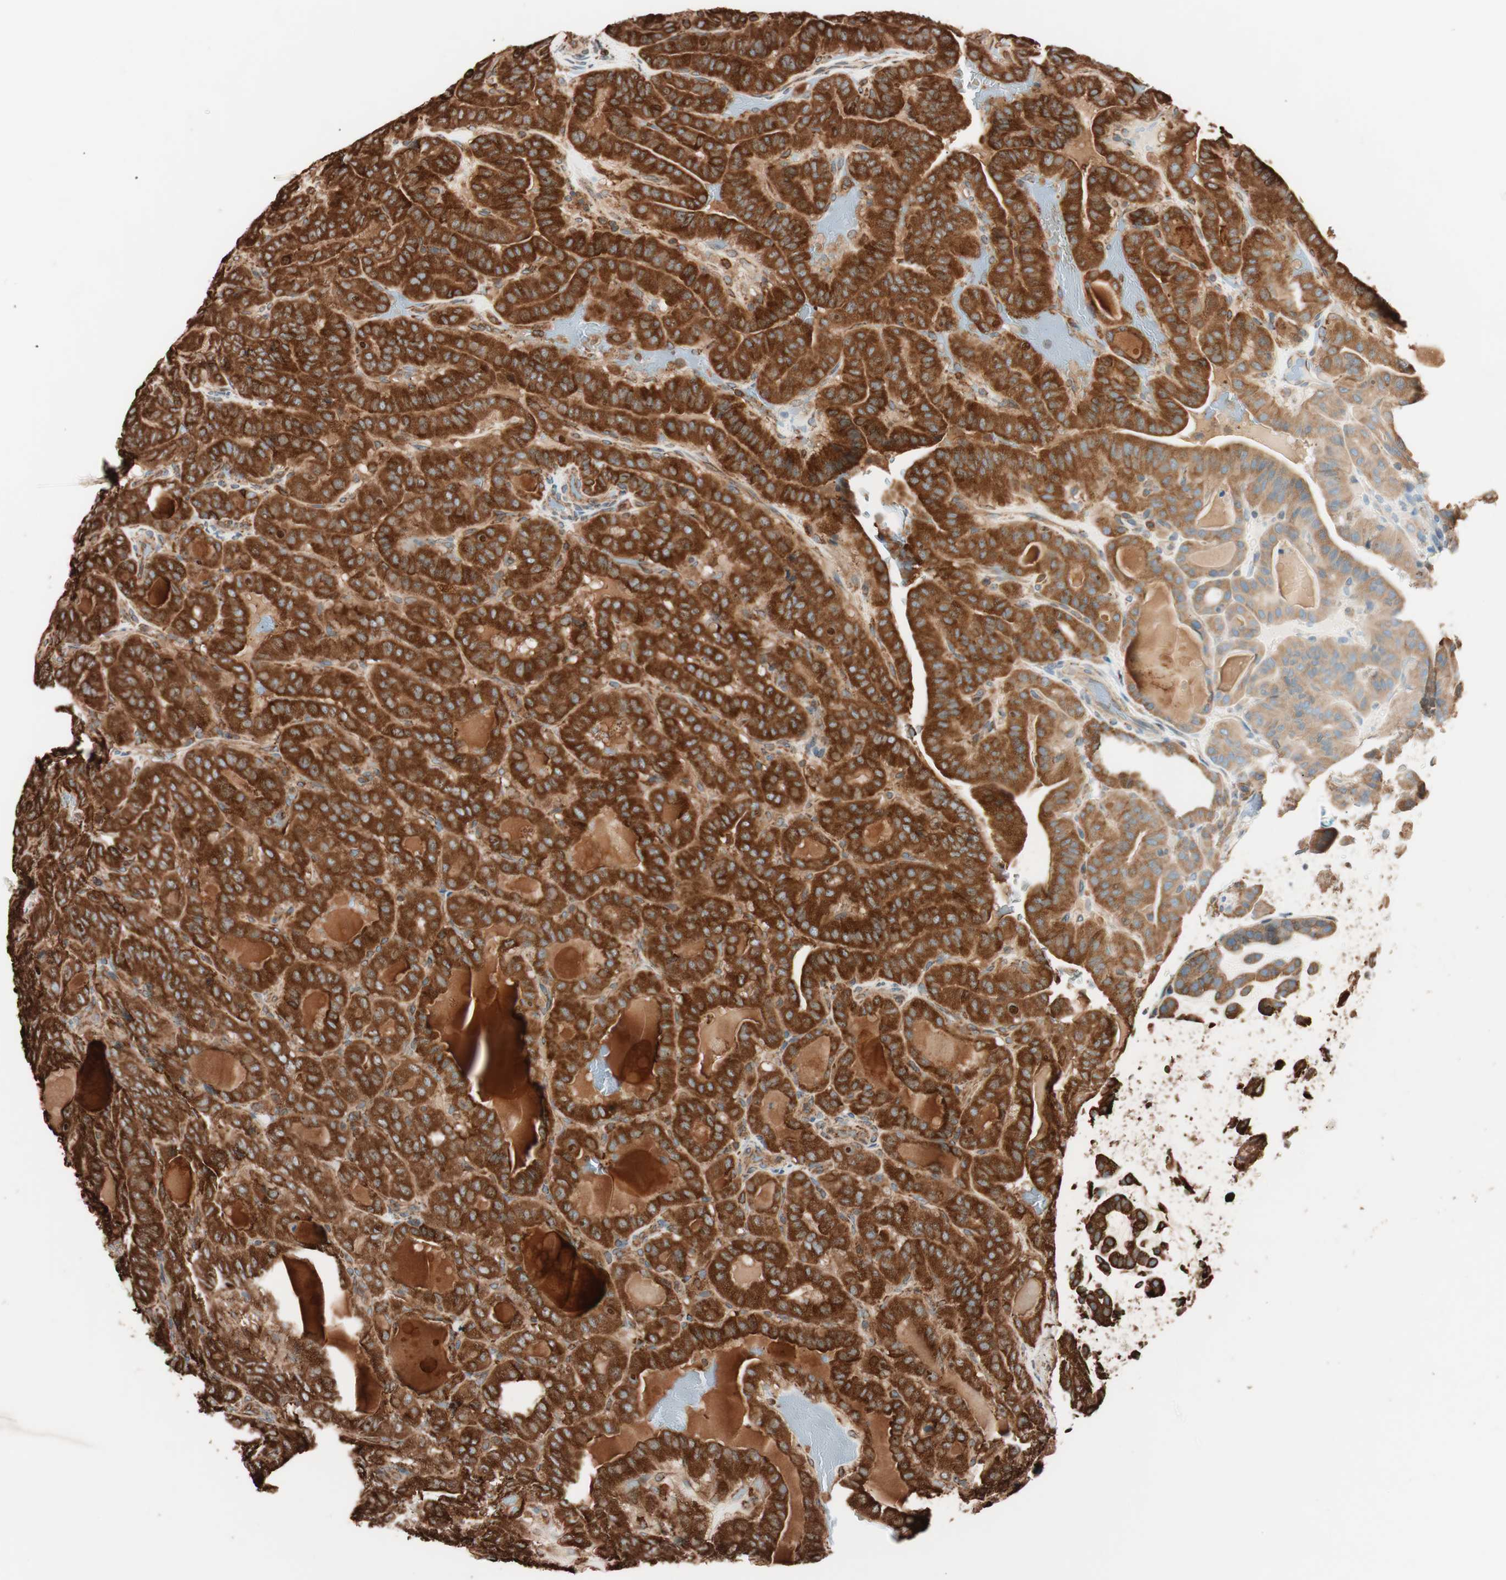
{"staining": {"intensity": "strong", "quantity": ">75%", "location": "cytoplasmic/membranous"}, "tissue": "thyroid cancer", "cell_type": "Tumor cells", "image_type": "cancer", "snomed": [{"axis": "morphology", "description": "Papillary adenocarcinoma, NOS"}, {"axis": "topography", "description": "Thyroid gland"}], "caption": "High-power microscopy captured an immunohistochemistry histopathology image of thyroid cancer, revealing strong cytoplasmic/membranous positivity in about >75% of tumor cells.", "gene": "VEGFA", "patient": {"sex": "male", "age": 77}}